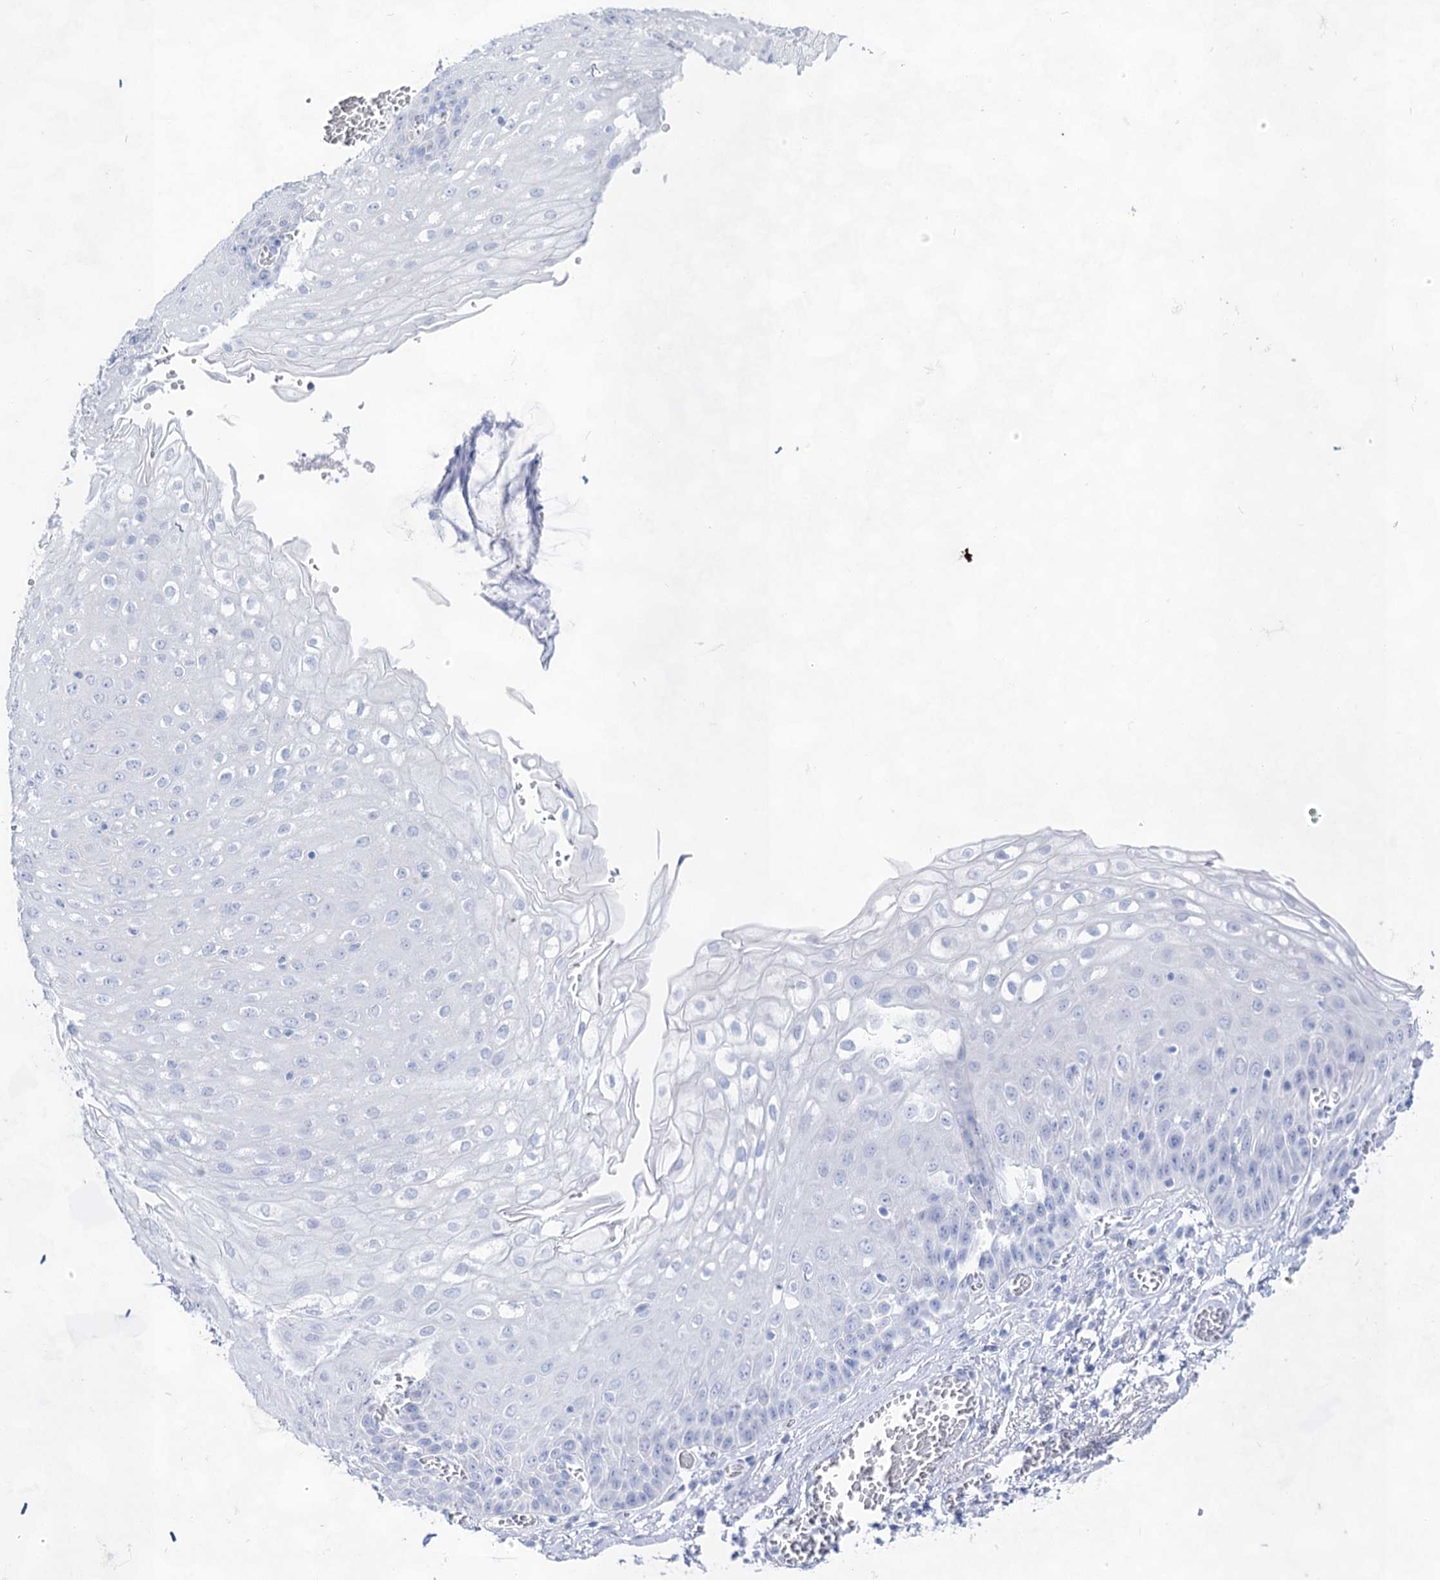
{"staining": {"intensity": "negative", "quantity": "none", "location": "none"}, "tissue": "esophagus", "cell_type": "Squamous epithelial cells", "image_type": "normal", "snomed": [{"axis": "morphology", "description": "Normal tissue, NOS"}, {"axis": "topography", "description": "Esophagus"}], "caption": "High magnification brightfield microscopy of unremarkable esophagus stained with DAB (3,3'-diaminobenzidine) (brown) and counterstained with hematoxylin (blue): squamous epithelial cells show no significant positivity. (DAB immunohistochemistry (IHC), high magnification).", "gene": "ACRV1", "patient": {"sex": "male", "age": 81}}